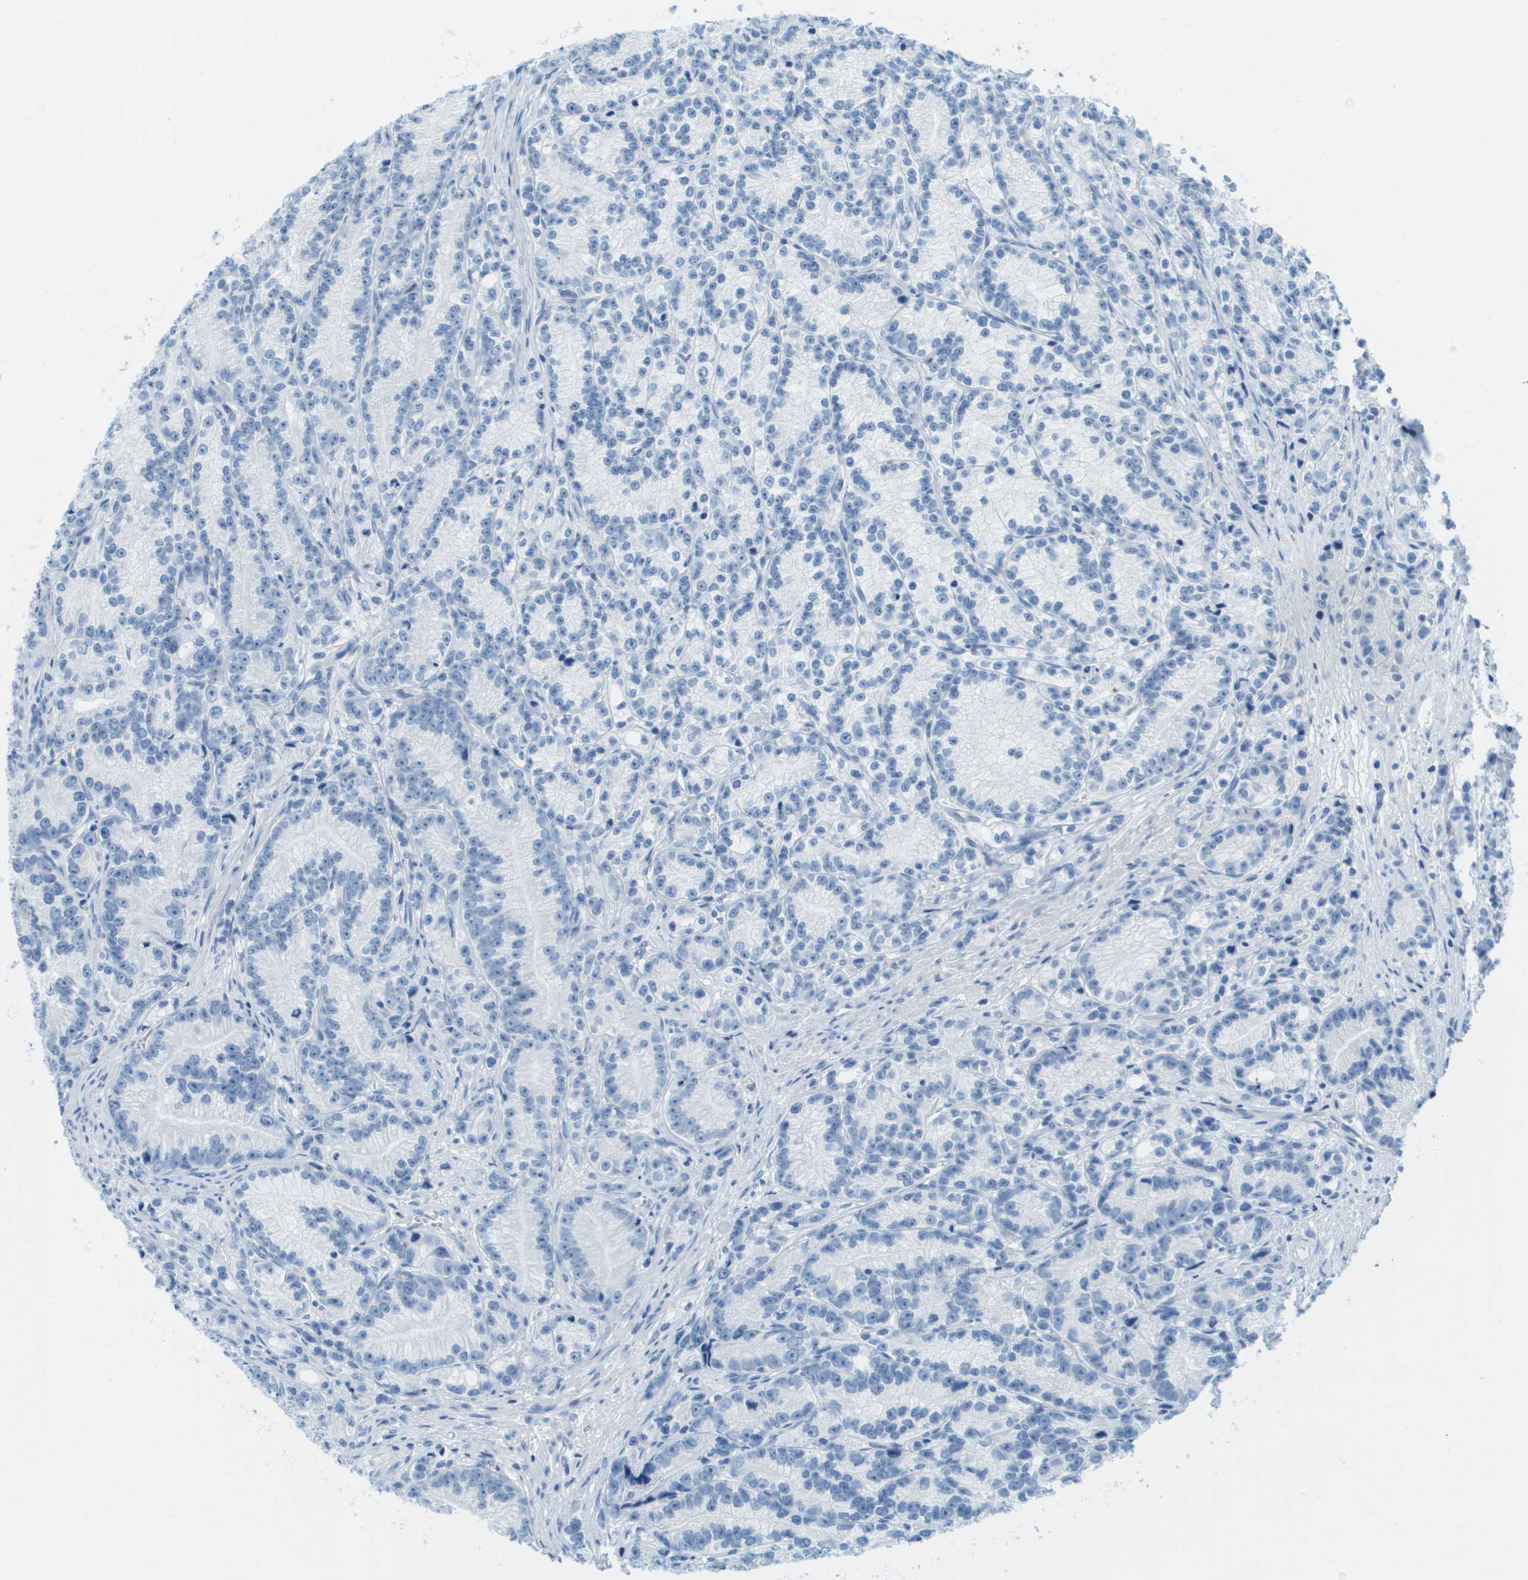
{"staining": {"intensity": "negative", "quantity": "none", "location": "none"}, "tissue": "prostate cancer", "cell_type": "Tumor cells", "image_type": "cancer", "snomed": [{"axis": "morphology", "description": "Adenocarcinoma, Low grade"}, {"axis": "topography", "description": "Prostate"}], "caption": "Human prostate low-grade adenocarcinoma stained for a protein using immunohistochemistry (IHC) shows no expression in tumor cells.", "gene": "CDHR2", "patient": {"sex": "male", "age": 89}}